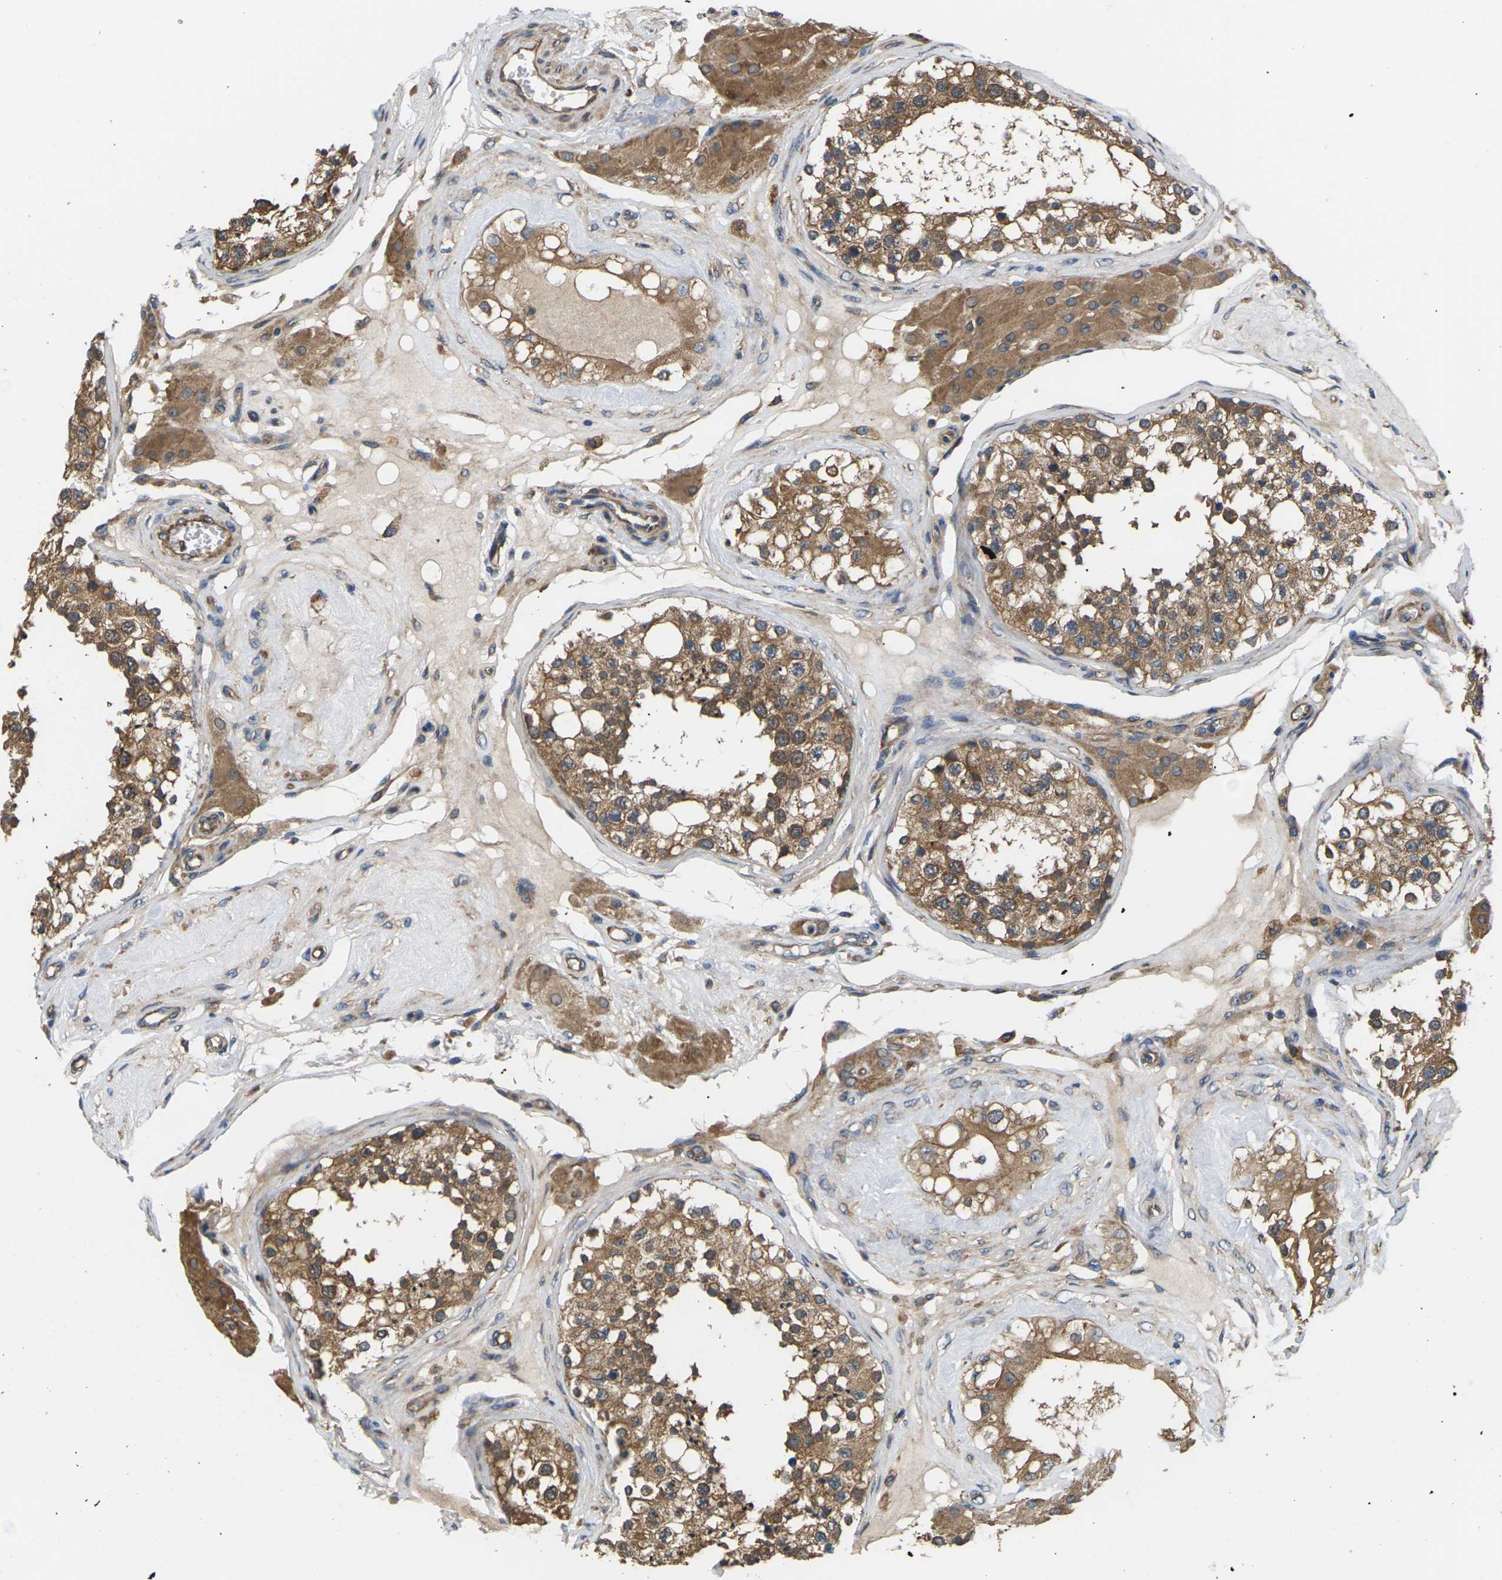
{"staining": {"intensity": "moderate", "quantity": ">75%", "location": "cytoplasmic/membranous"}, "tissue": "testis", "cell_type": "Cells in seminiferous ducts", "image_type": "normal", "snomed": [{"axis": "morphology", "description": "Normal tissue, NOS"}, {"axis": "topography", "description": "Testis"}], "caption": "A medium amount of moderate cytoplasmic/membranous positivity is present in about >75% of cells in seminiferous ducts in benign testis.", "gene": "NRAS", "patient": {"sex": "male", "age": 68}}